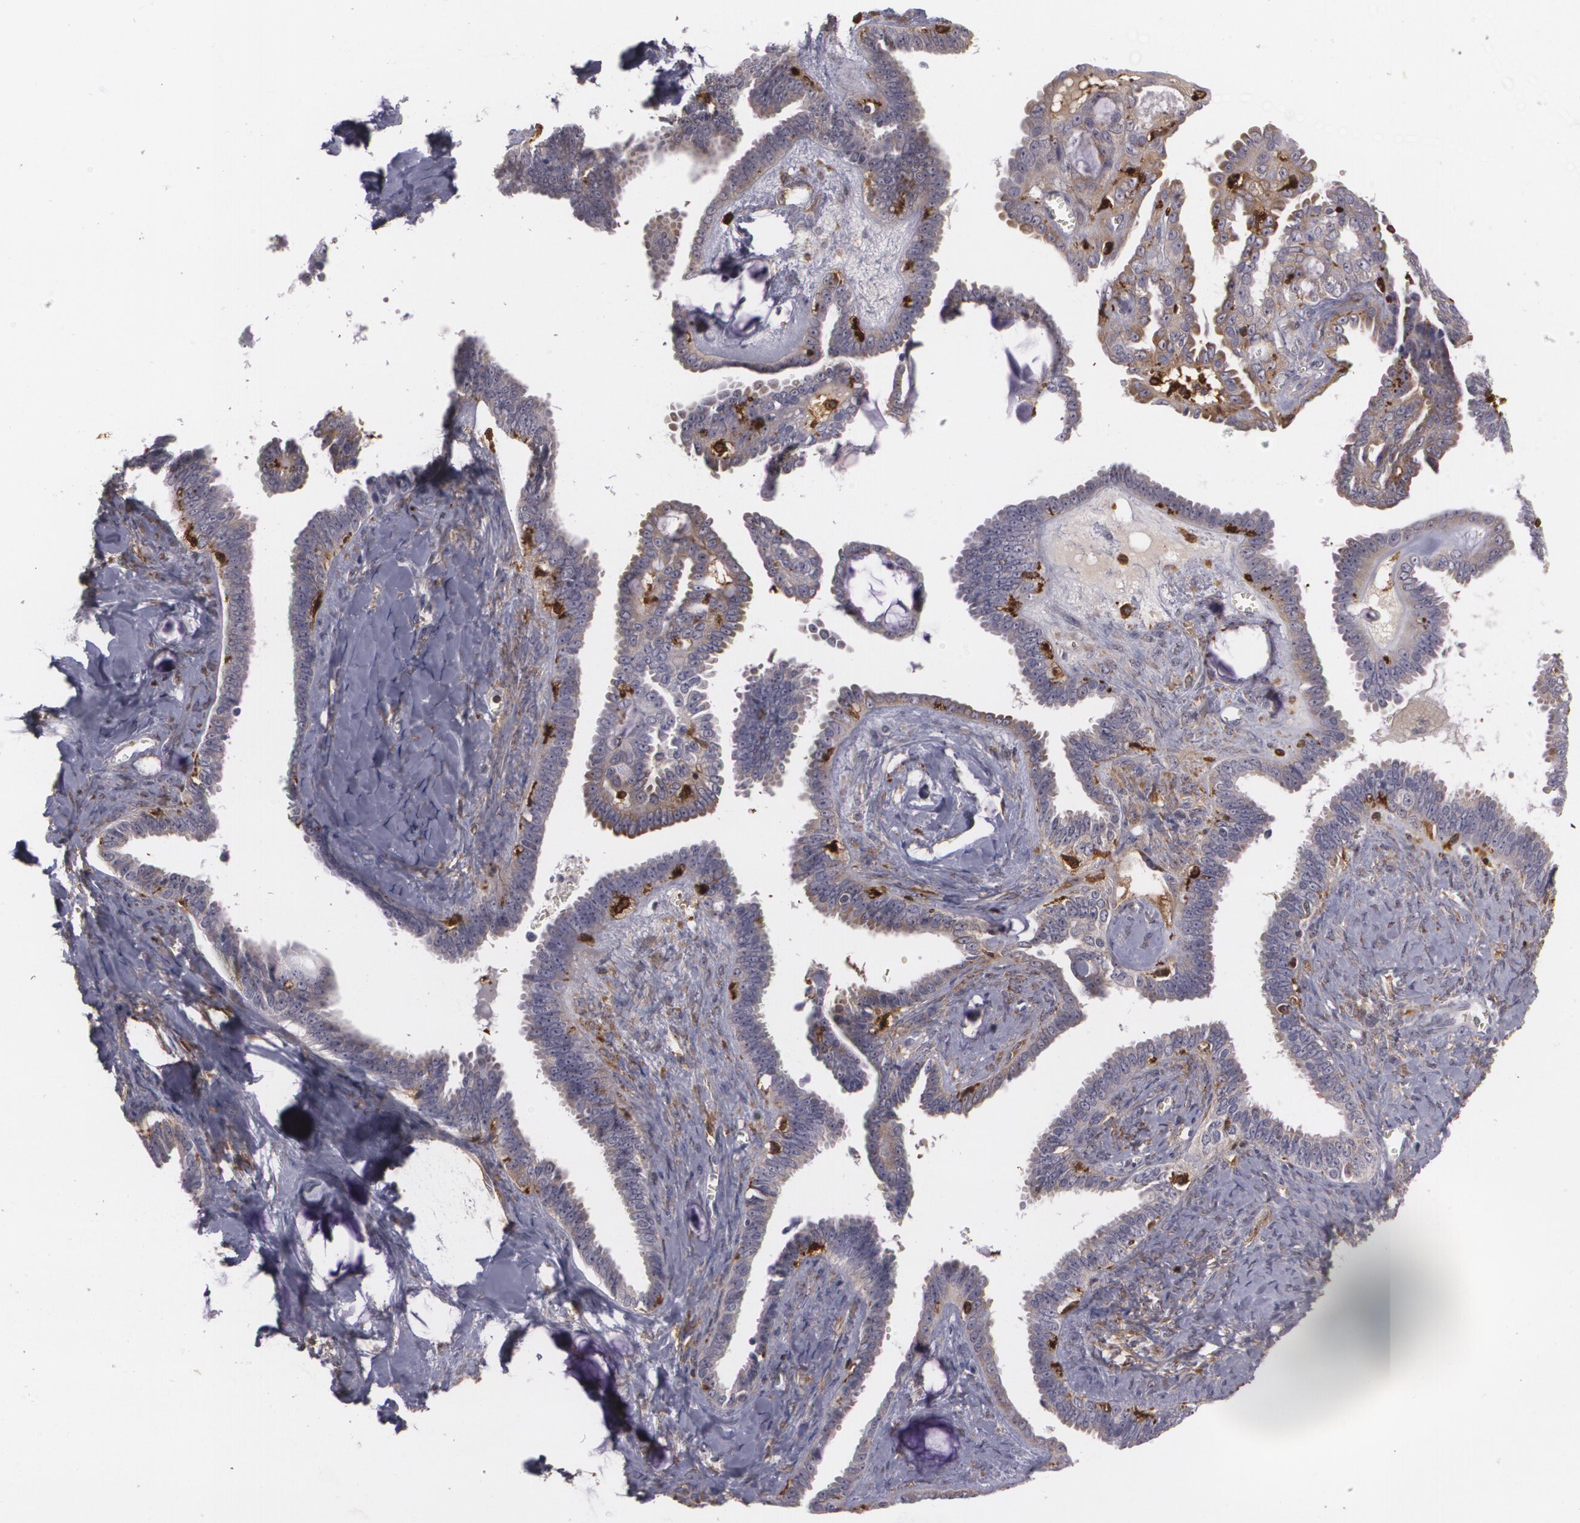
{"staining": {"intensity": "weak", "quantity": "25%-75%", "location": "cytoplasmic/membranous"}, "tissue": "ovarian cancer", "cell_type": "Tumor cells", "image_type": "cancer", "snomed": [{"axis": "morphology", "description": "Cystadenocarcinoma, serous, NOS"}, {"axis": "topography", "description": "Ovary"}], "caption": "Approximately 25%-75% of tumor cells in human ovarian cancer (serous cystadenocarcinoma) show weak cytoplasmic/membranous protein staining as visualized by brown immunohistochemical staining.", "gene": "BIN1", "patient": {"sex": "female", "age": 71}}